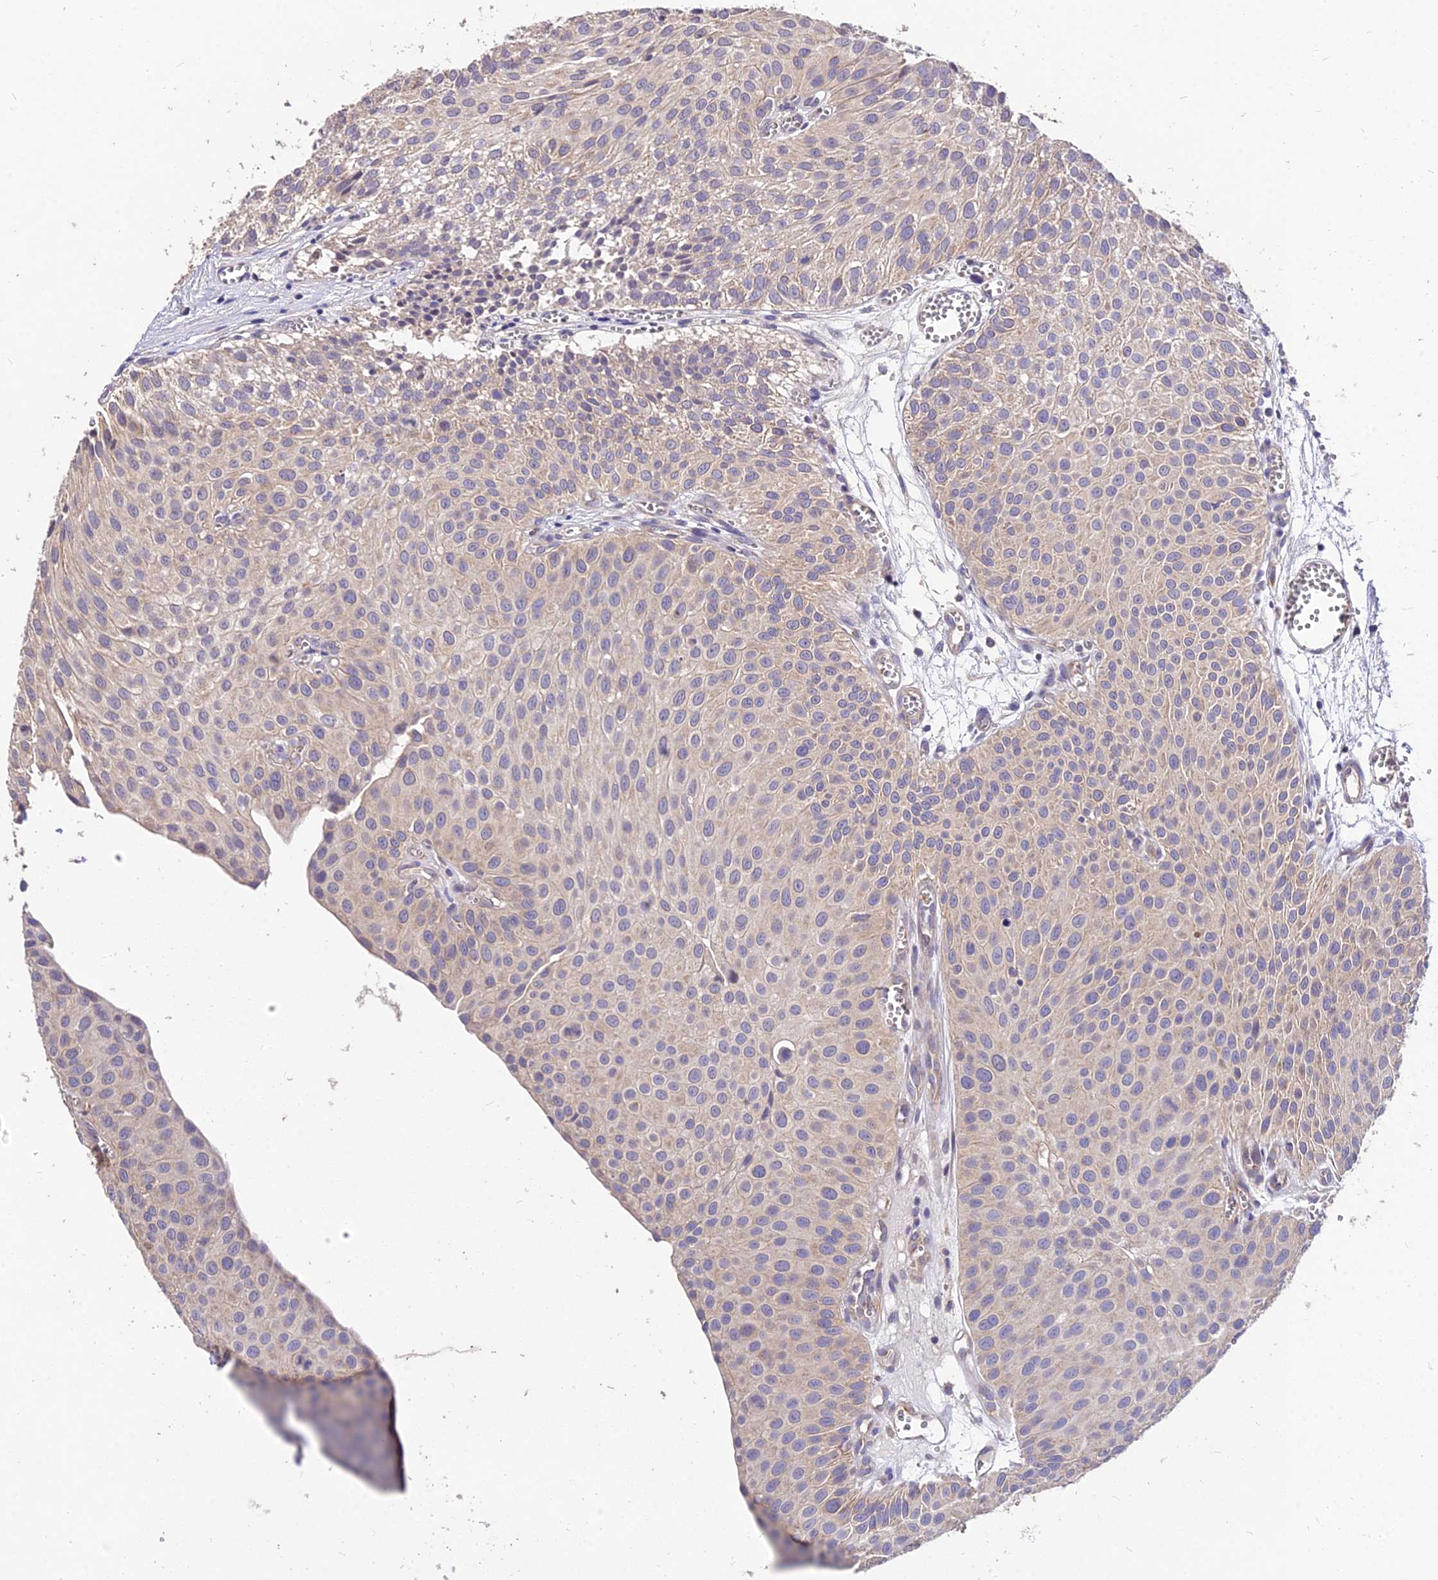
{"staining": {"intensity": "weak", "quantity": "25%-75%", "location": "cytoplasmic/membranous"}, "tissue": "urothelial cancer", "cell_type": "Tumor cells", "image_type": "cancer", "snomed": [{"axis": "morphology", "description": "Urothelial carcinoma, Low grade"}, {"axis": "topography", "description": "Urinary bladder"}], "caption": "A low amount of weak cytoplasmic/membranous positivity is identified in approximately 25%-75% of tumor cells in urothelial cancer tissue.", "gene": "SDHD", "patient": {"sex": "male", "age": 88}}